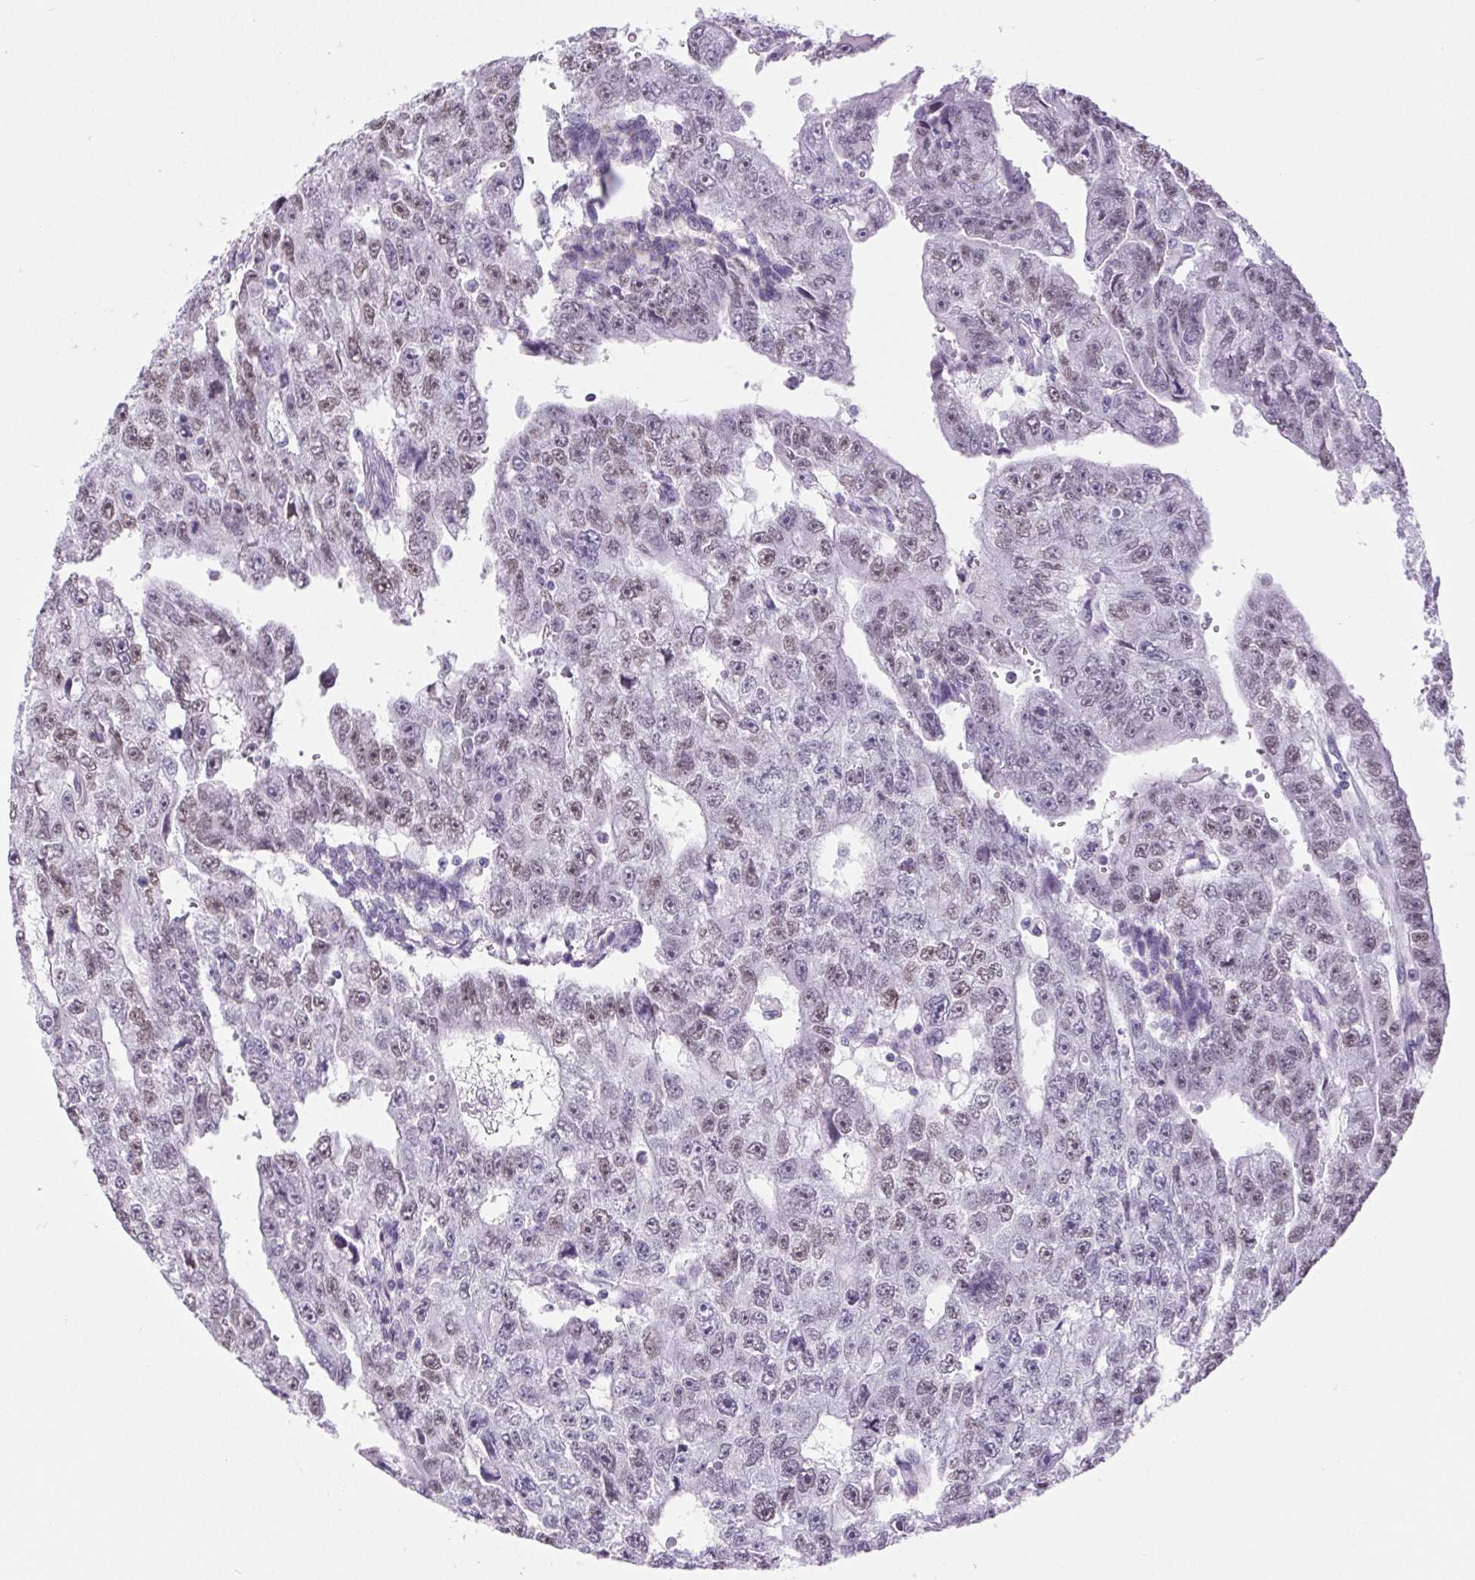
{"staining": {"intensity": "weak", "quantity": "<25%", "location": "nuclear"}, "tissue": "testis cancer", "cell_type": "Tumor cells", "image_type": "cancer", "snomed": [{"axis": "morphology", "description": "Carcinoma, Embryonal, NOS"}, {"axis": "topography", "description": "Testis"}], "caption": "An IHC histopathology image of embryonal carcinoma (testis) is shown. There is no staining in tumor cells of embryonal carcinoma (testis).", "gene": "BCAS1", "patient": {"sex": "male", "age": 20}}